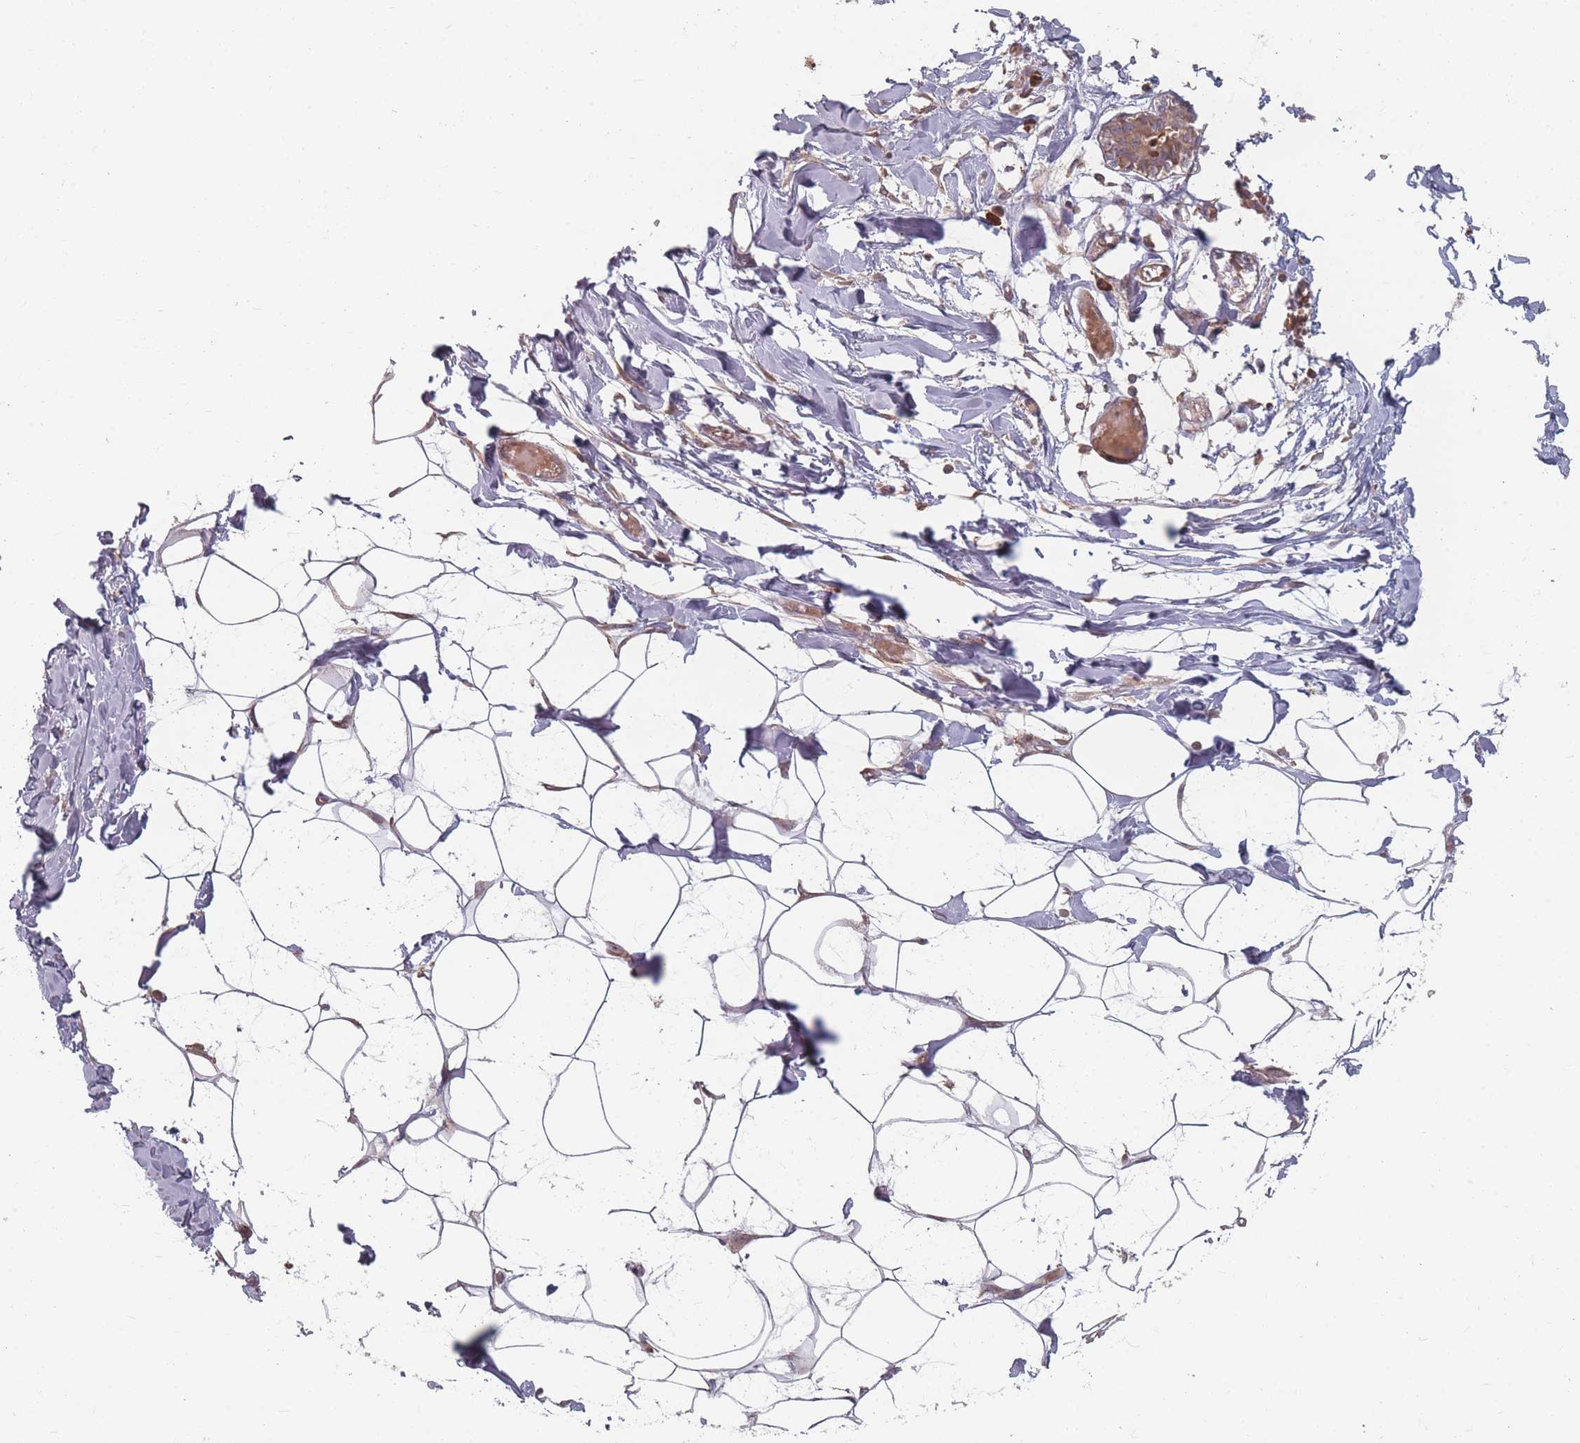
{"staining": {"intensity": "negative", "quantity": "none", "location": "none"}, "tissue": "breast", "cell_type": "Adipocytes", "image_type": "normal", "snomed": [{"axis": "morphology", "description": "Normal tissue, NOS"}, {"axis": "topography", "description": "Breast"}], "caption": "This is an immunohistochemistry (IHC) image of unremarkable human breast. There is no staining in adipocytes.", "gene": "HAGH", "patient": {"sex": "female", "age": 27}}